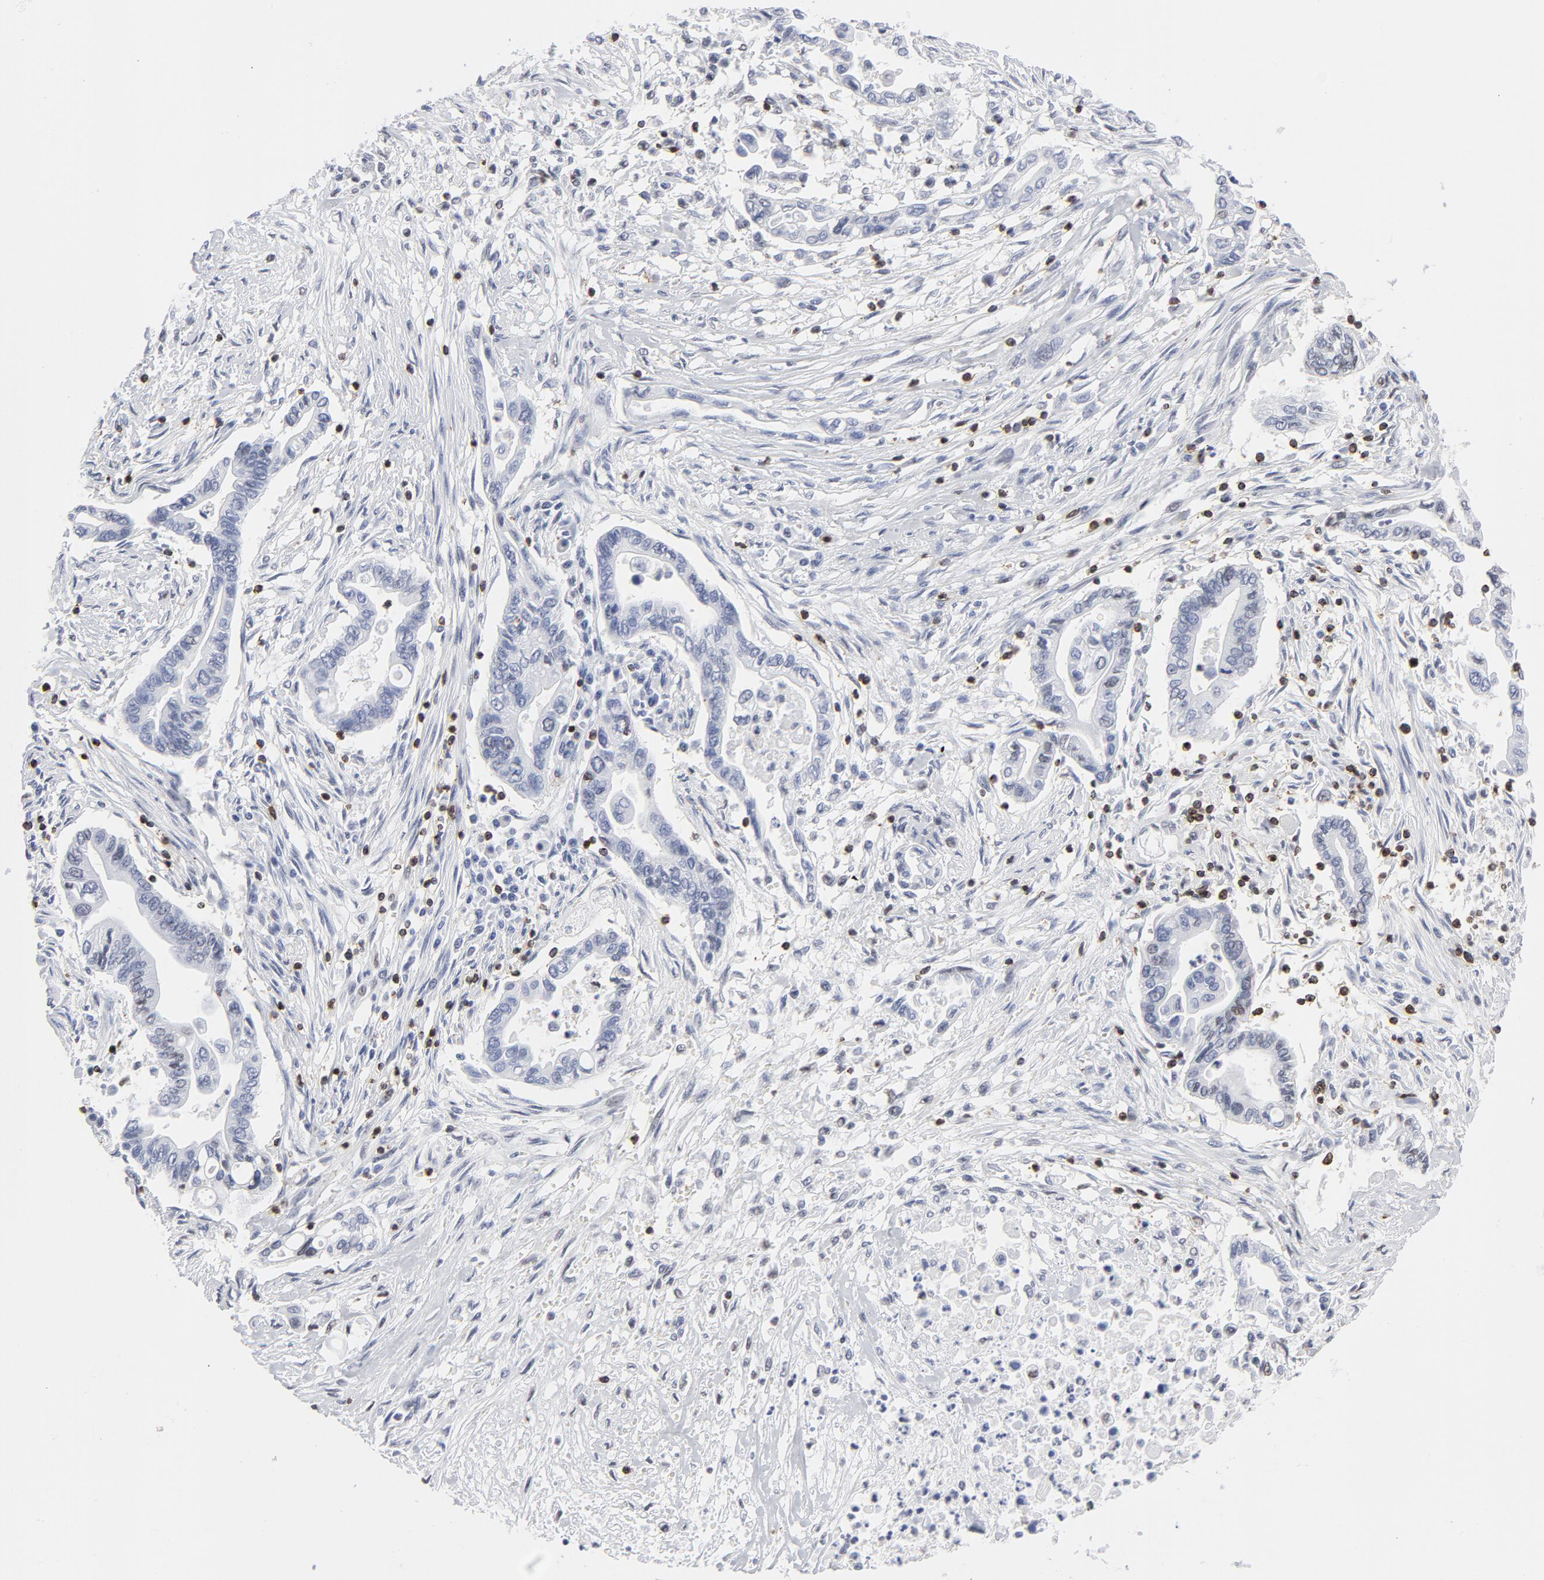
{"staining": {"intensity": "negative", "quantity": "none", "location": "none"}, "tissue": "pancreatic cancer", "cell_type": "Tumor cells", "image_type": "cancer", "snomed": [{"axis": "morphology", "description": "Adenocarcinoma, NOS"}, {"axis": "topography", "description": "Pancreas"}], "caption": "Immunohistochemistry micrograph of human pancreatic cancer stained for a protein (brown), which shows no staining in tumor cells. (IHC, brightfield microscopy, high magnification).", "gene": "CD2", "patient": {"sex": "female", "age": 57}}